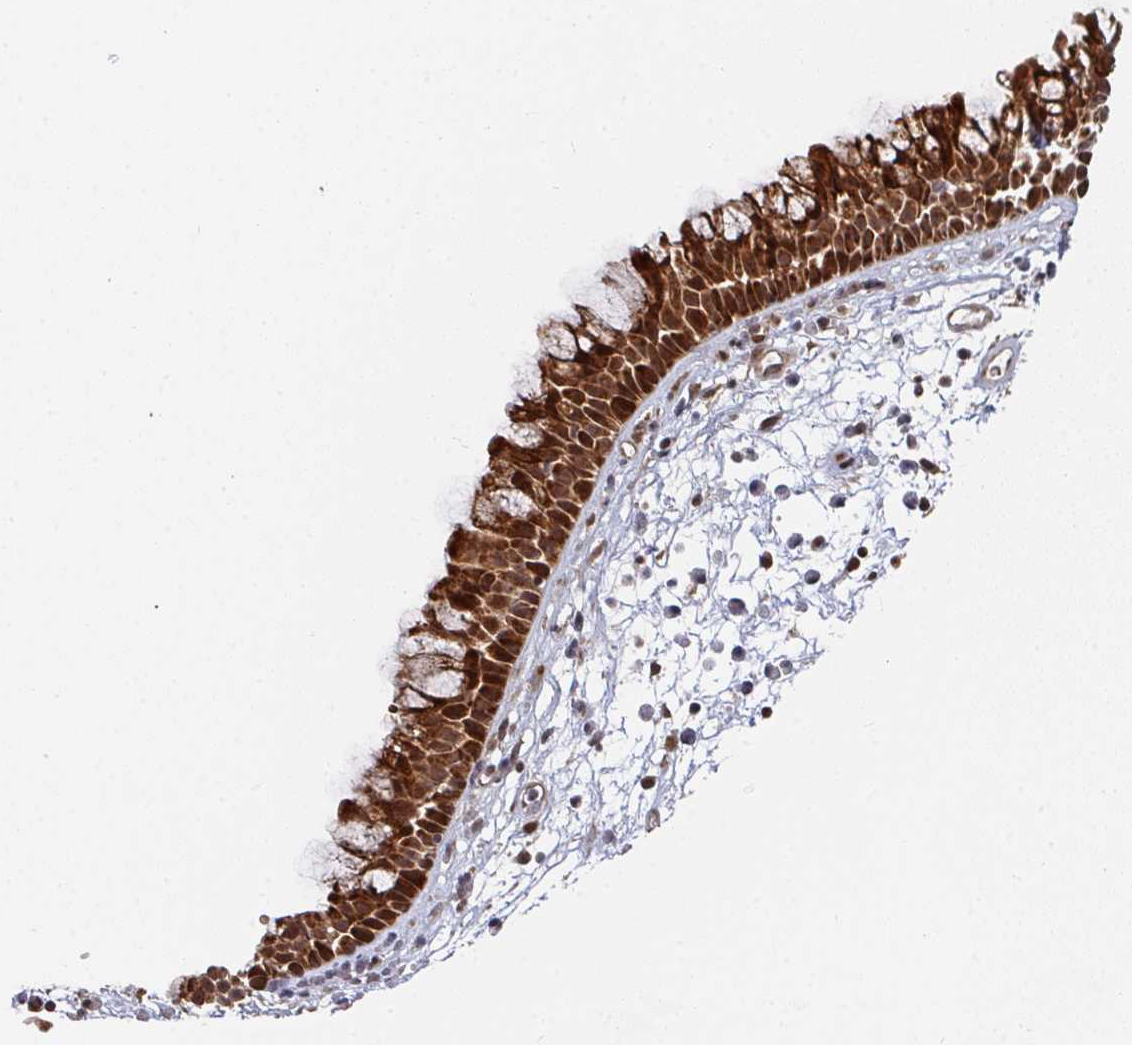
{"staining": {"intensity": "strong", "quantity": ">75%", "location": "cytoplasmic/membranous,nuclear"}, "tissue": "nasopharynx", "cell_type": "Respiratory epithelial cells", "image_type": "normal", "snomed": [{"axis": "morphology", "description": "Normal tissue, NOS"}, {"axis": "topography", "description": "Nasopharynx"}], "caption": "The photomicrograph displays a brown stain indicating the presence of a protein in the cytoplasmic/membranous,nuclear of respiratory epithelial cells in nasopharynx. (DAB IHC with brightfield microscopy, high magnification).", "gene": "RBBP5", "patient": {"sex": "male", "age": 56}}